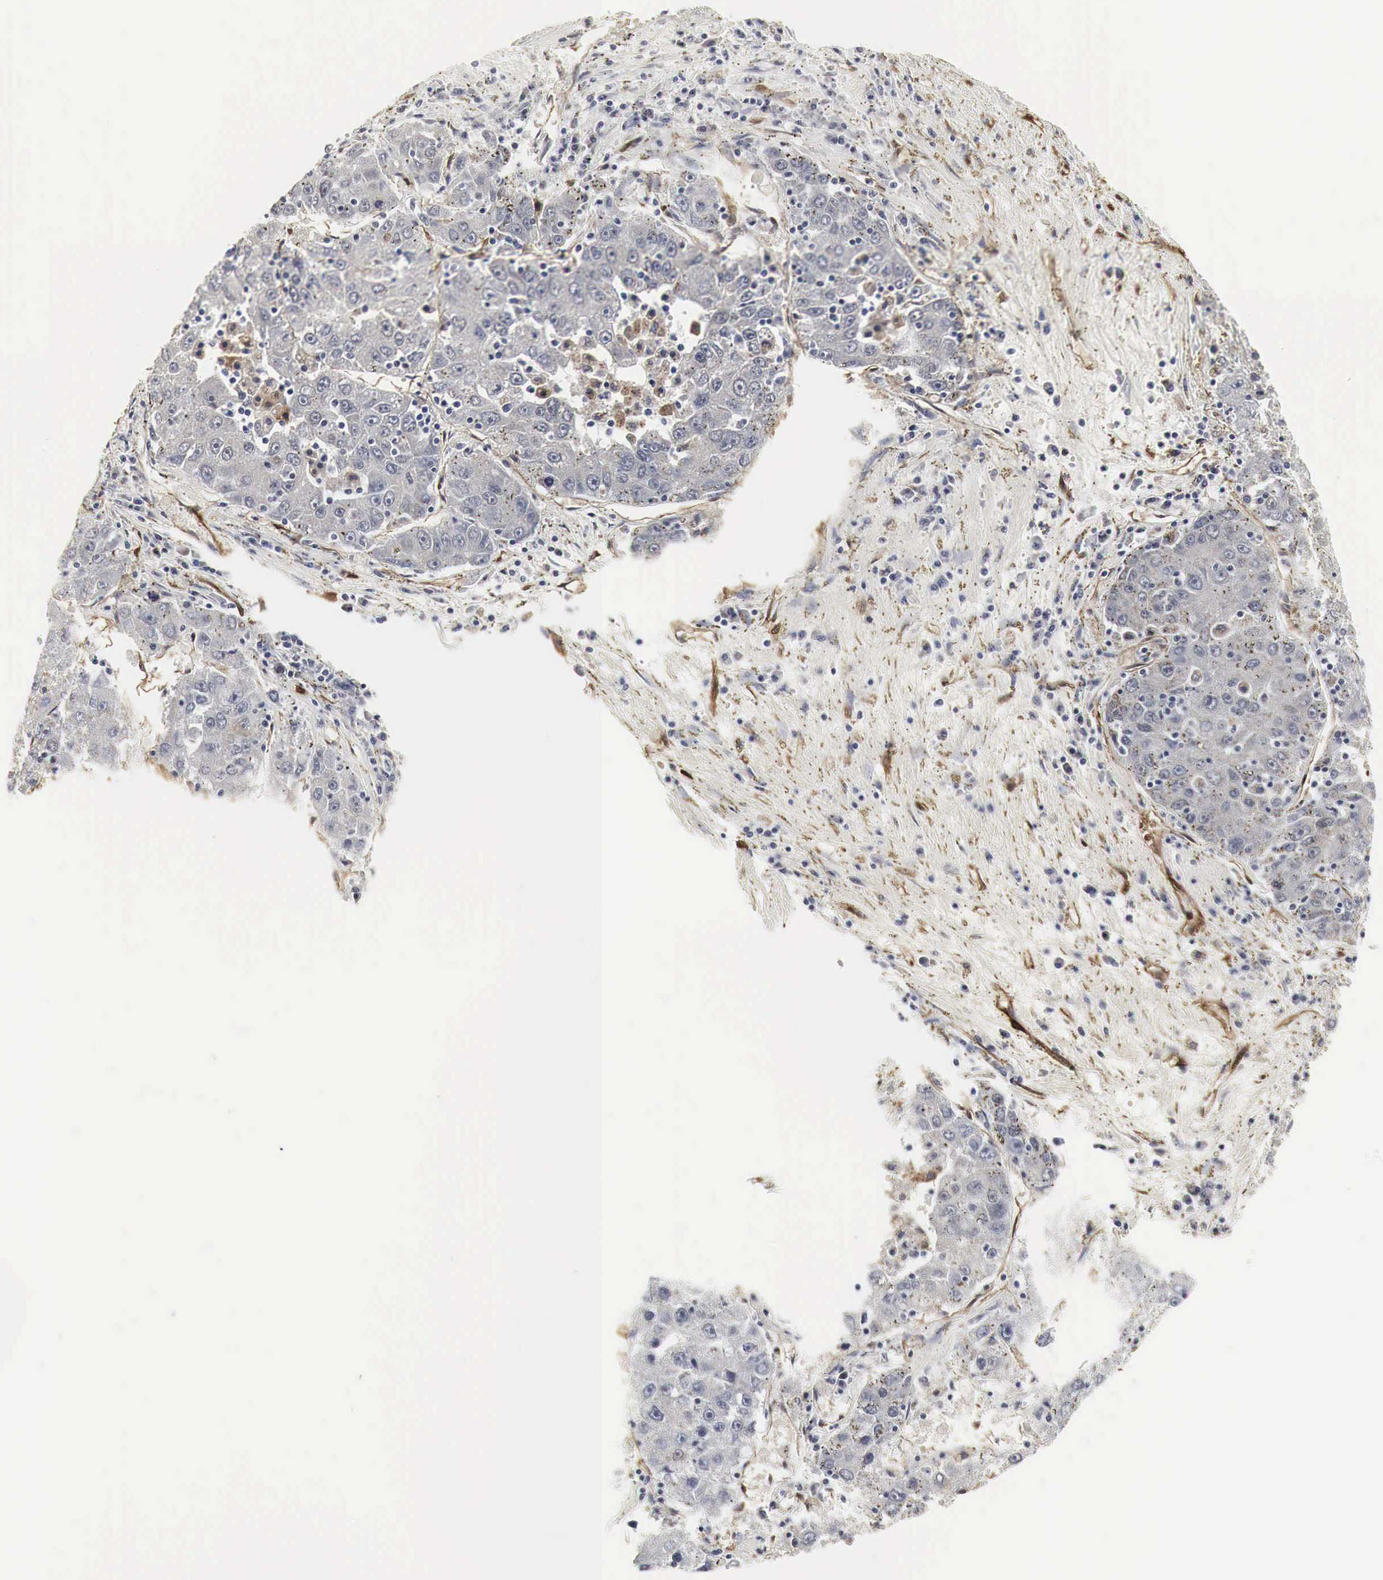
{"staining": {"intensity": "negative", "quantity": "none", "location": "none"}, "tissue": "liver cancer", "cell_type": "Tumor cells", "image_type": "cancer", "snomed": [{"axis": "morphology", "description": "Carcinoma, Hepatocellular, NOS"}, {"axis": "topography", "description": "Liver"}], "caption": "Immunohistochemistry (IHC) photomicrograph of liver cancer (hepatocellular carcinoma) stained for a protein (brown), which shows no positivity in tumor cells.", "gene": "SPIN1", "patient": {"sex": "male", "age": 49}}